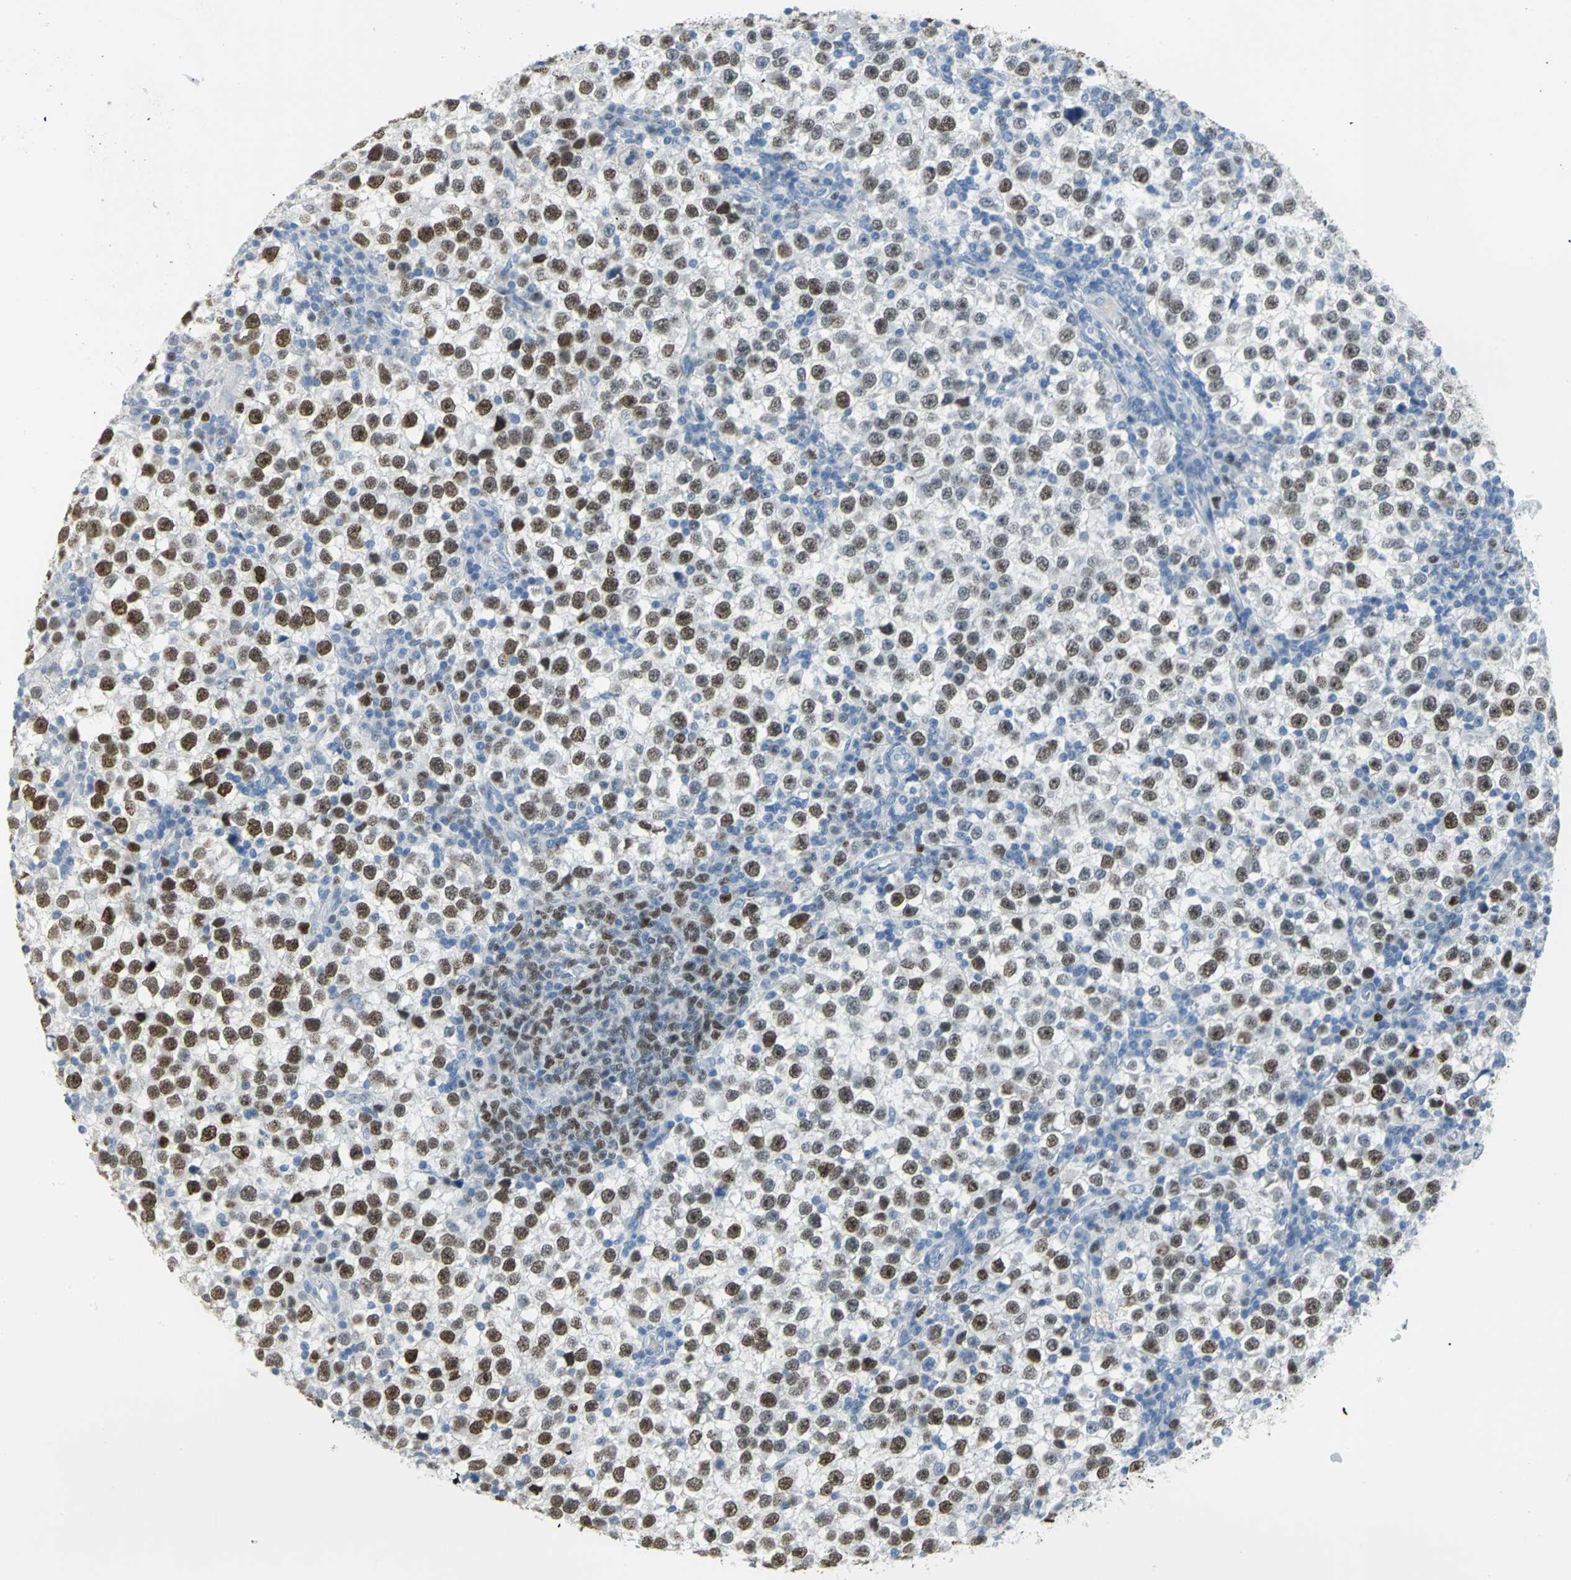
{"staining": {"intensity": "strong", "quantity": ">75%", "location": "nuclear"}, "tissue": "testis cancer", "cell_type": "Tumor cells", "image_type": "cancer", "snomed": [{"axis": "morphology", "description": "Seminoma, NOS"}, {"axis": "topography", "description": "Testis"}], "caption": "Human testis seminoma stained with a protein marker demonstrates strong staining in tumor cells.", "gene": "MCM3", "patient": {"sex": "male", "age": 65}}